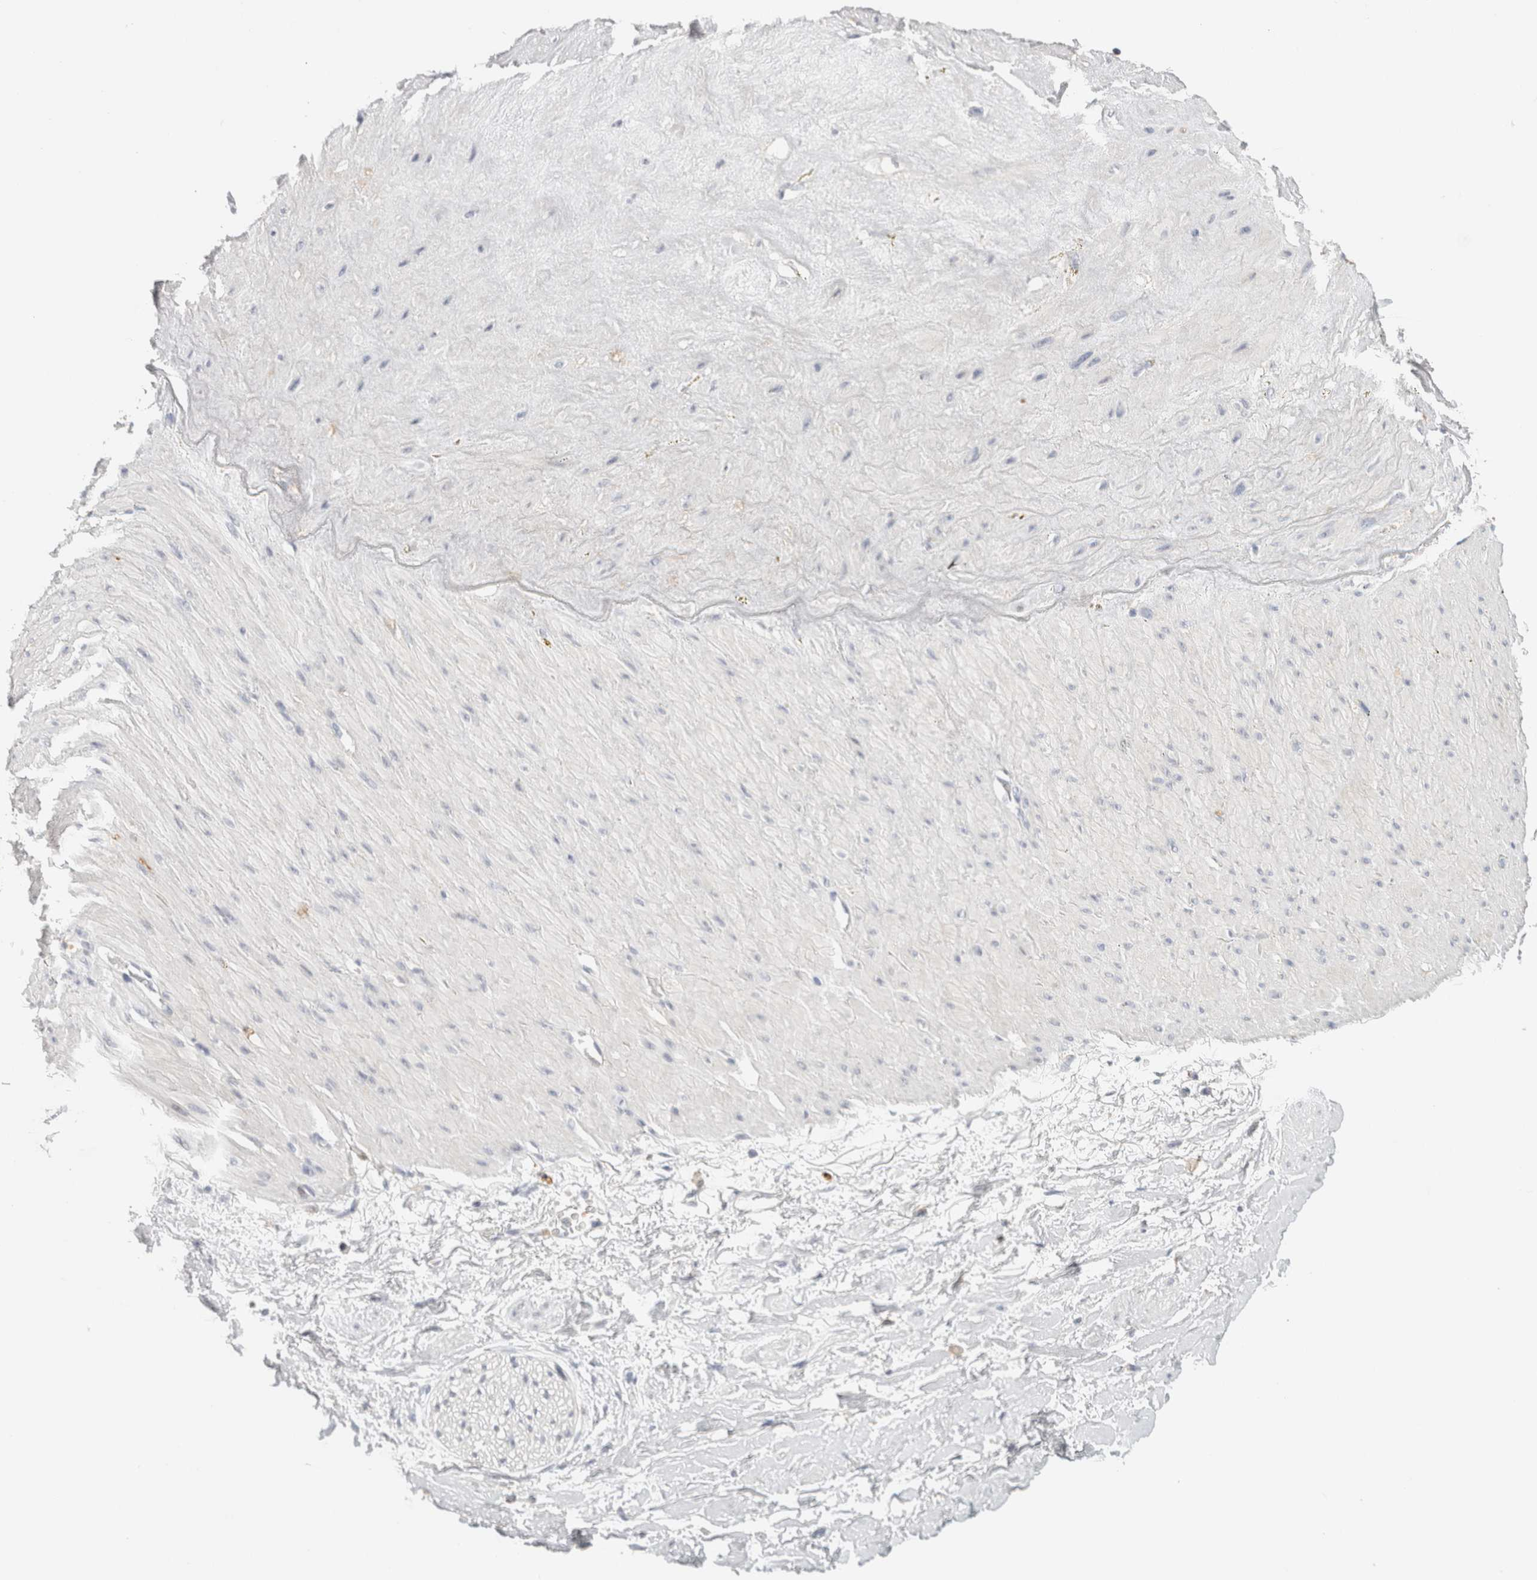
{"staining": {"intensity": "negative", "quantity": "none", "location": "none"}, "tissue": "soft tissue", "cell_type": "Fibroblasts", "image_type": "normal", "snomed": [{"axis": "morphology", "description": "Normal tissue, NOS"}, {"axis": "topography", "description": "Soft tissue"}], "caption": "This micrograph is of normal soft tissue stained with IHC to label a protein in brown with the nuclei are counter-stained blue. There is no expression in fibroblasts.", "gene": "P2RY2", "patient": {"sex": "male", "age": 72}}